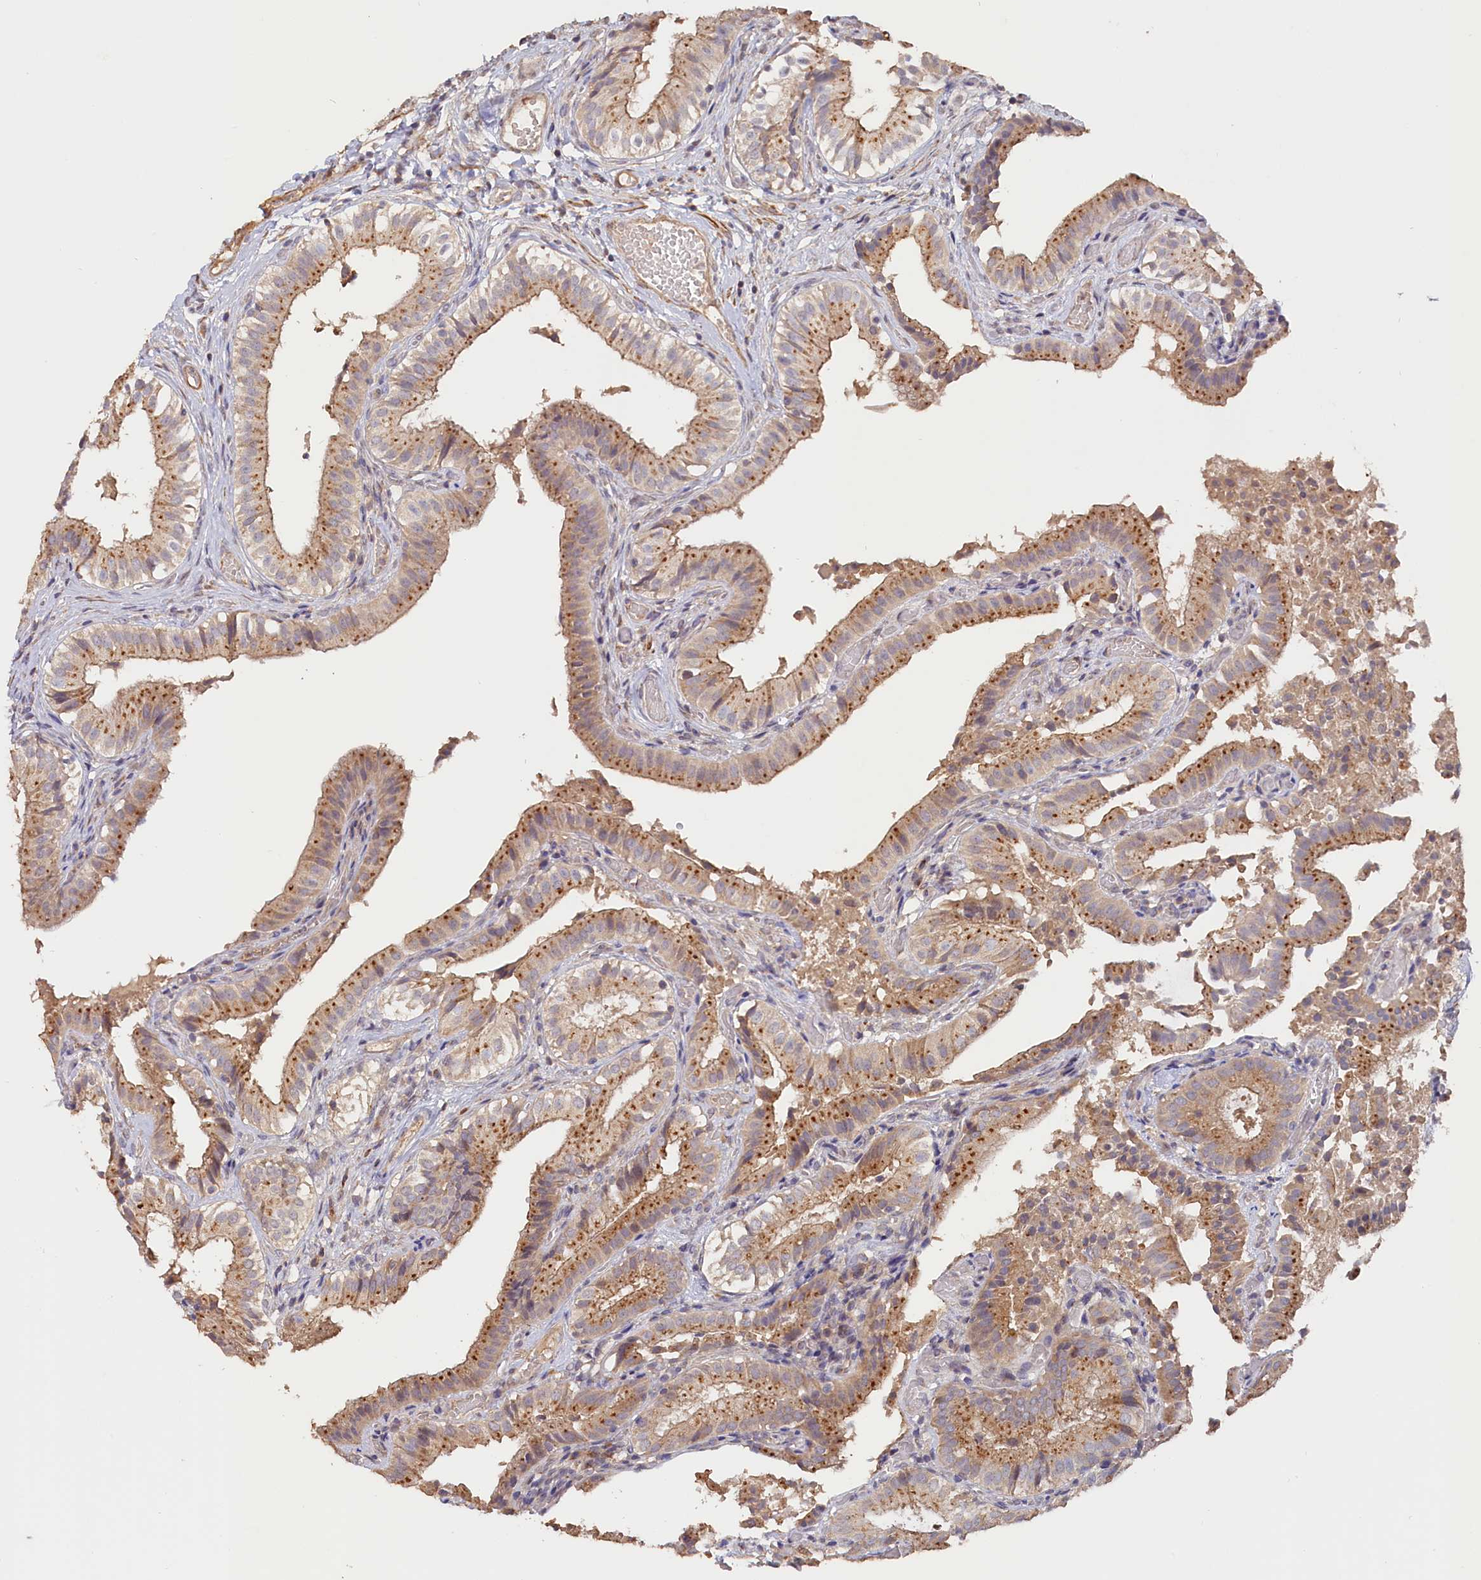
{"staining": {"intensity": "moderate", "quantity": ">75%", "location": "cytoplasmic/membranous"}, "tissue": "gallbladder", "cell_type": "Glandular cells", "image_type": "normal", "snomed": [{"axis": "morphology", "description": "Normal tissue, NOS"}, {"axis": "topography", "description": "Gallbladder"}], "caption": "Protein staining displays moderate cytoplasmic/membranous expression in approximately >75% of glandular cells in unremarkable gallbladder.", "gene": "TANGO6", "patient": {"sex": "female", "age": 47}}